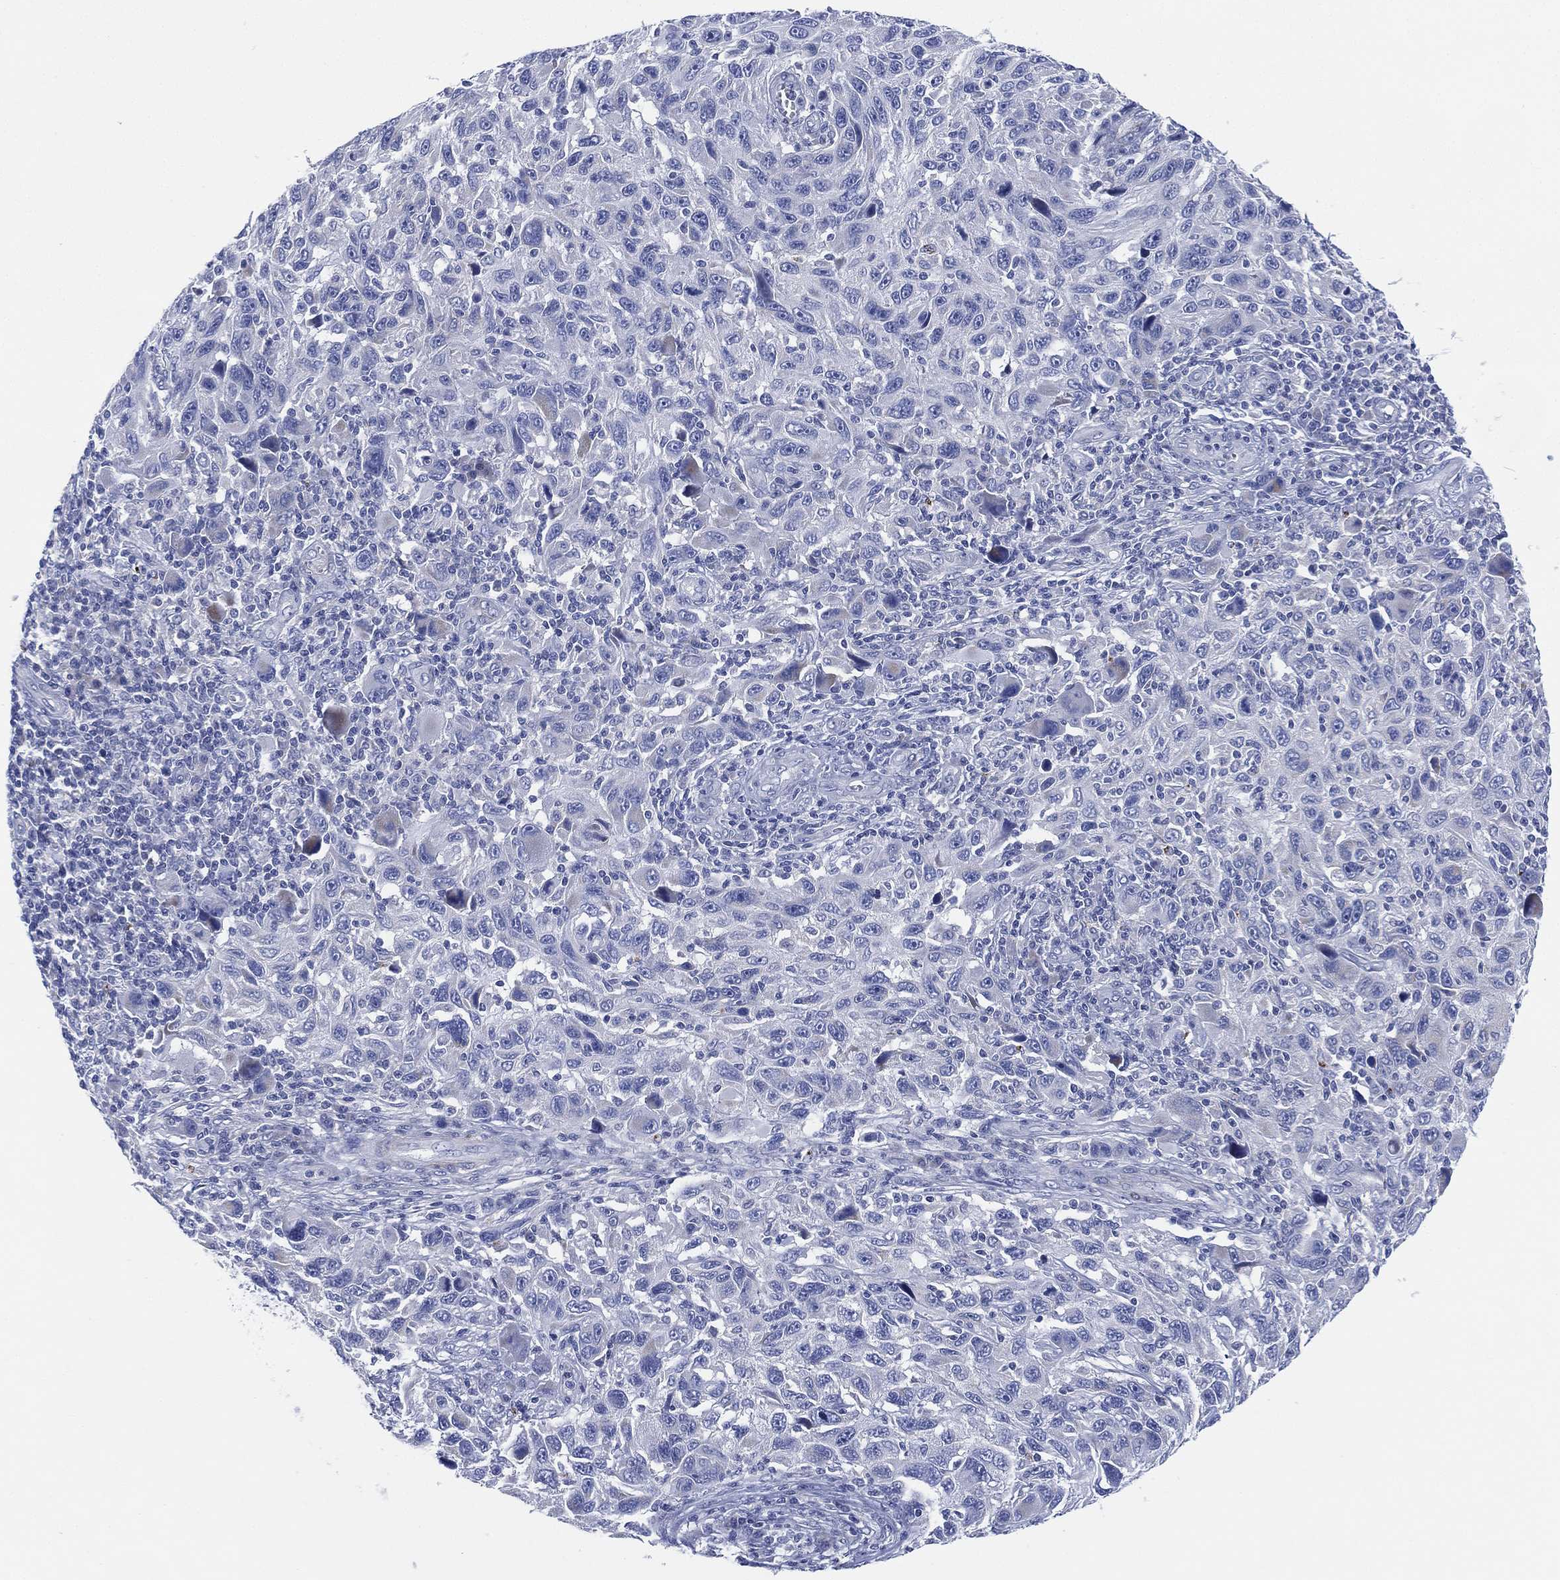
{"staining": {"intensity": "negative", "quantity": "none", "location": "none"}, "tissue": "melanoma", "cell_type": "Tumor cells", "image_type": "cancer", "snomed": [{"axis": "morphology", "description": "Malignant melanoma, NOS"}, {"axis": "topography", "description": "Skin"}], "caption": "The histopathology image demonstrates no significant positivity in tumor cells of melanoma.", "gene": "ADAD2", "patient": {"sex": "male", "age": 53}}